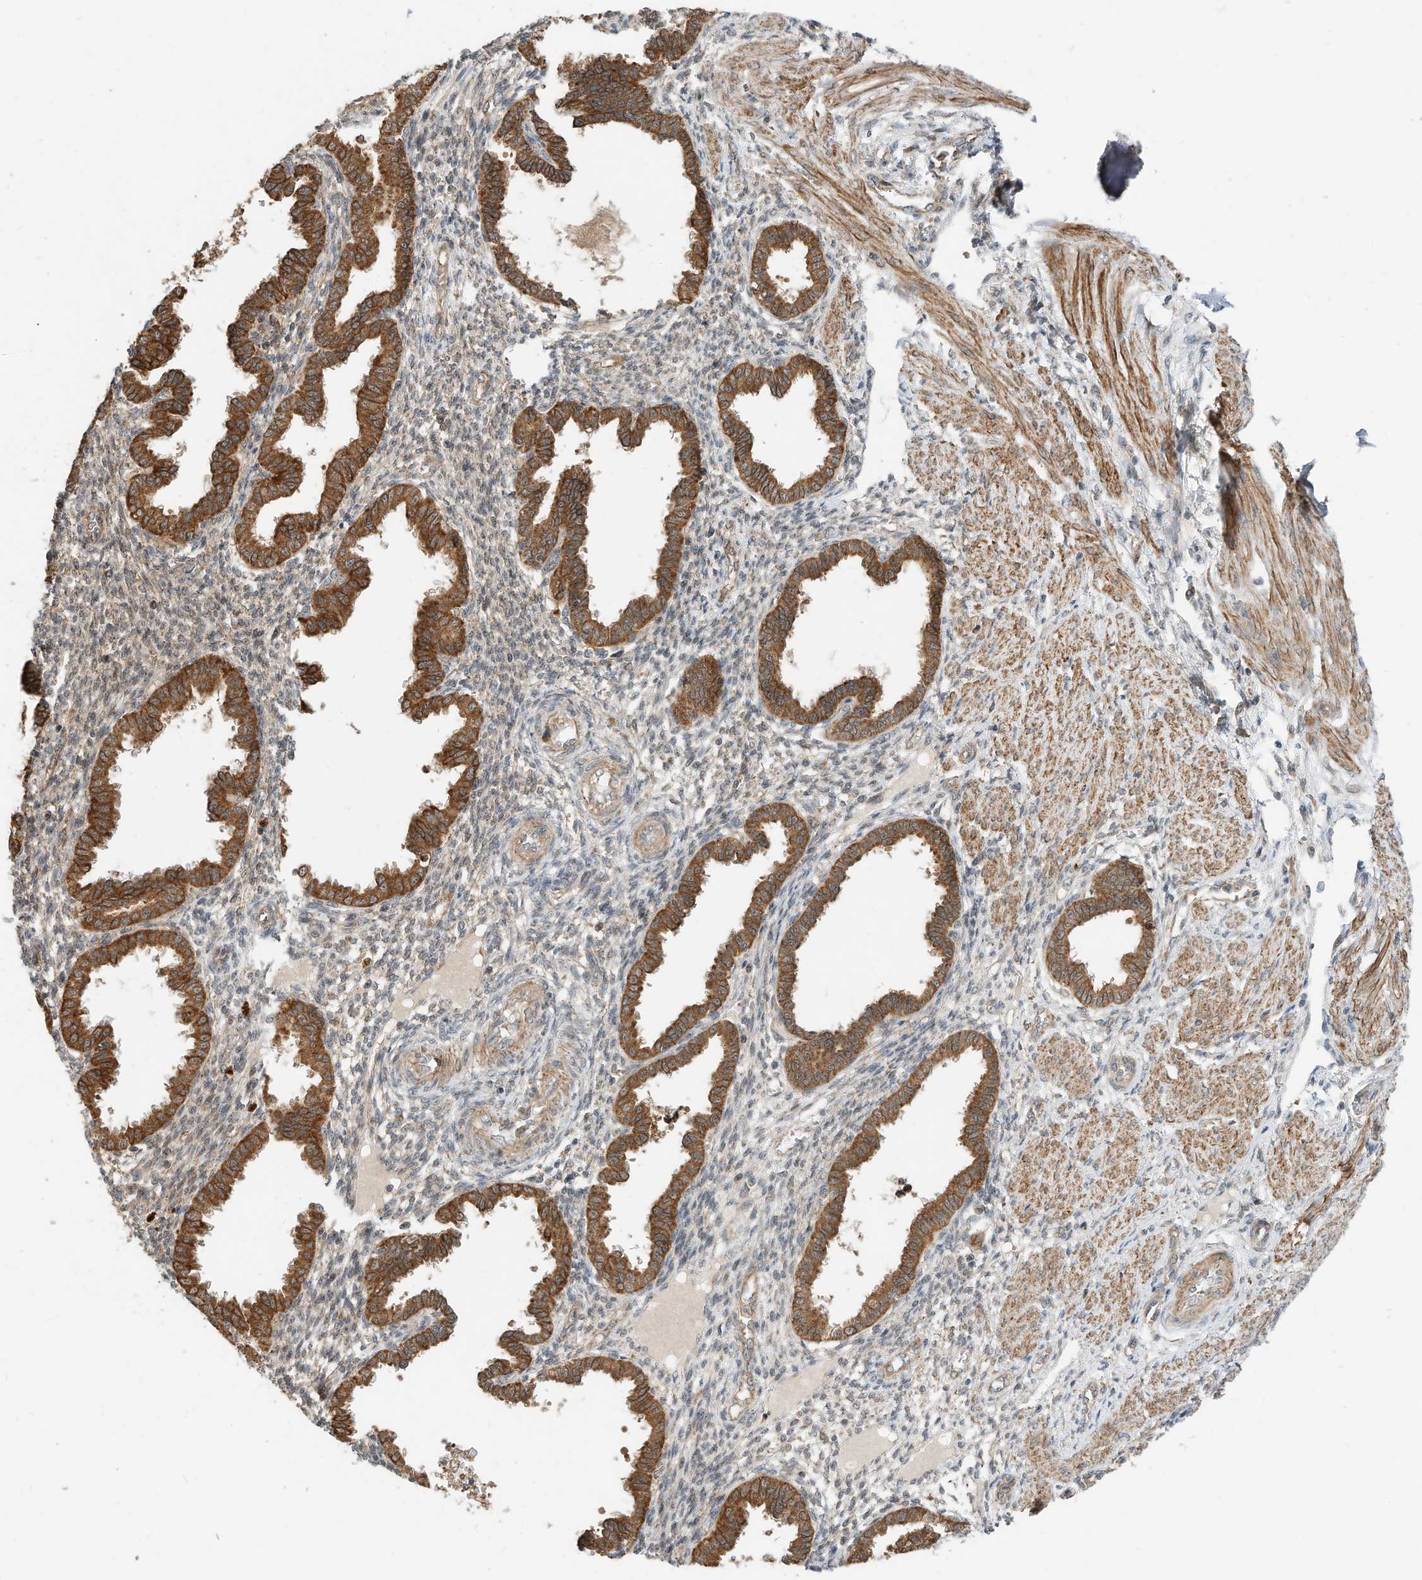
{"staining": {"intensity": "weak", "quantity": "<25%", "location": "cytoplasmic/membranous"}, "tissue": "endometrium", "cell_type": "Cells in endometrial stroma", "image_type": "normal", "snomed": [{"axis": "morphology", "description": "Normal tissue, NOS"}, {"axis": "topography", "description": "Endometrium"}], "caption": "High magnification brightfield microscopy of normal endometrium stained with DAB (brown) and counterstained with hematoxylin (blue): cells in endometrial stroma show no significant staining. (IHC, brightfield microscopy, high magnification).", "gene": "CPAMD8", "patient": {"sex": "female", "age": 33}}